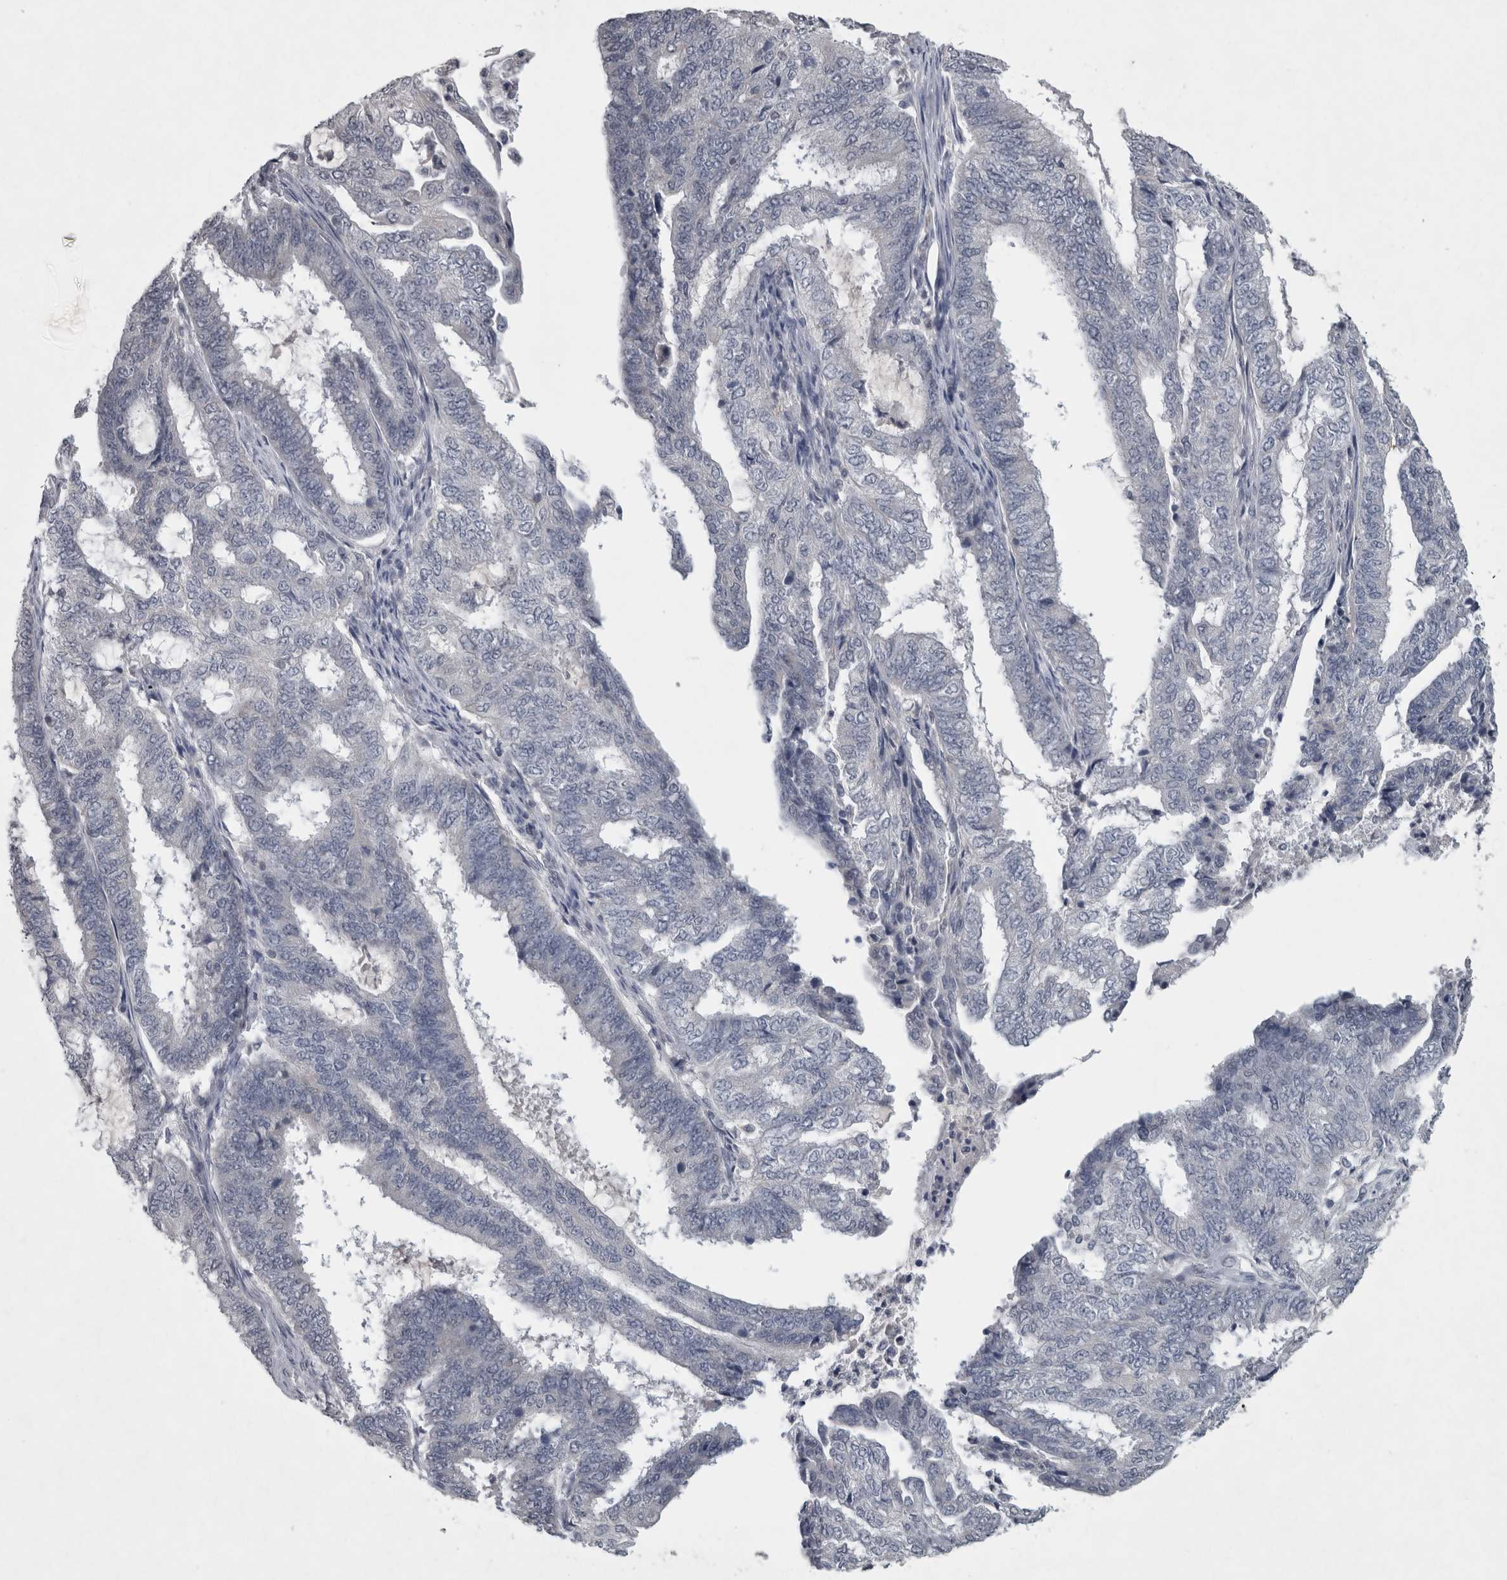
{"staining": {"intensity": "negative", "quantity": "none", "location": "none"}, "tissue": "endometrial cancer", "cell_type": "Tumor cells", "image_type": "cancer", "snomed": [{"axis": "morphology", "description": "Adenocarcinoma, NOS"}, {"axis": "topography", "description": "Endometrium"}], "caption": "Image shows no protein expression in tumor cells of adenocarcinoma (endometrial) tissue. The staining is performed using DAB brown chromogen with nuclei counter-stained in using hematoxylin.", "gene": "WNT7A", "patient": {"sex": "female", "age": 51}}